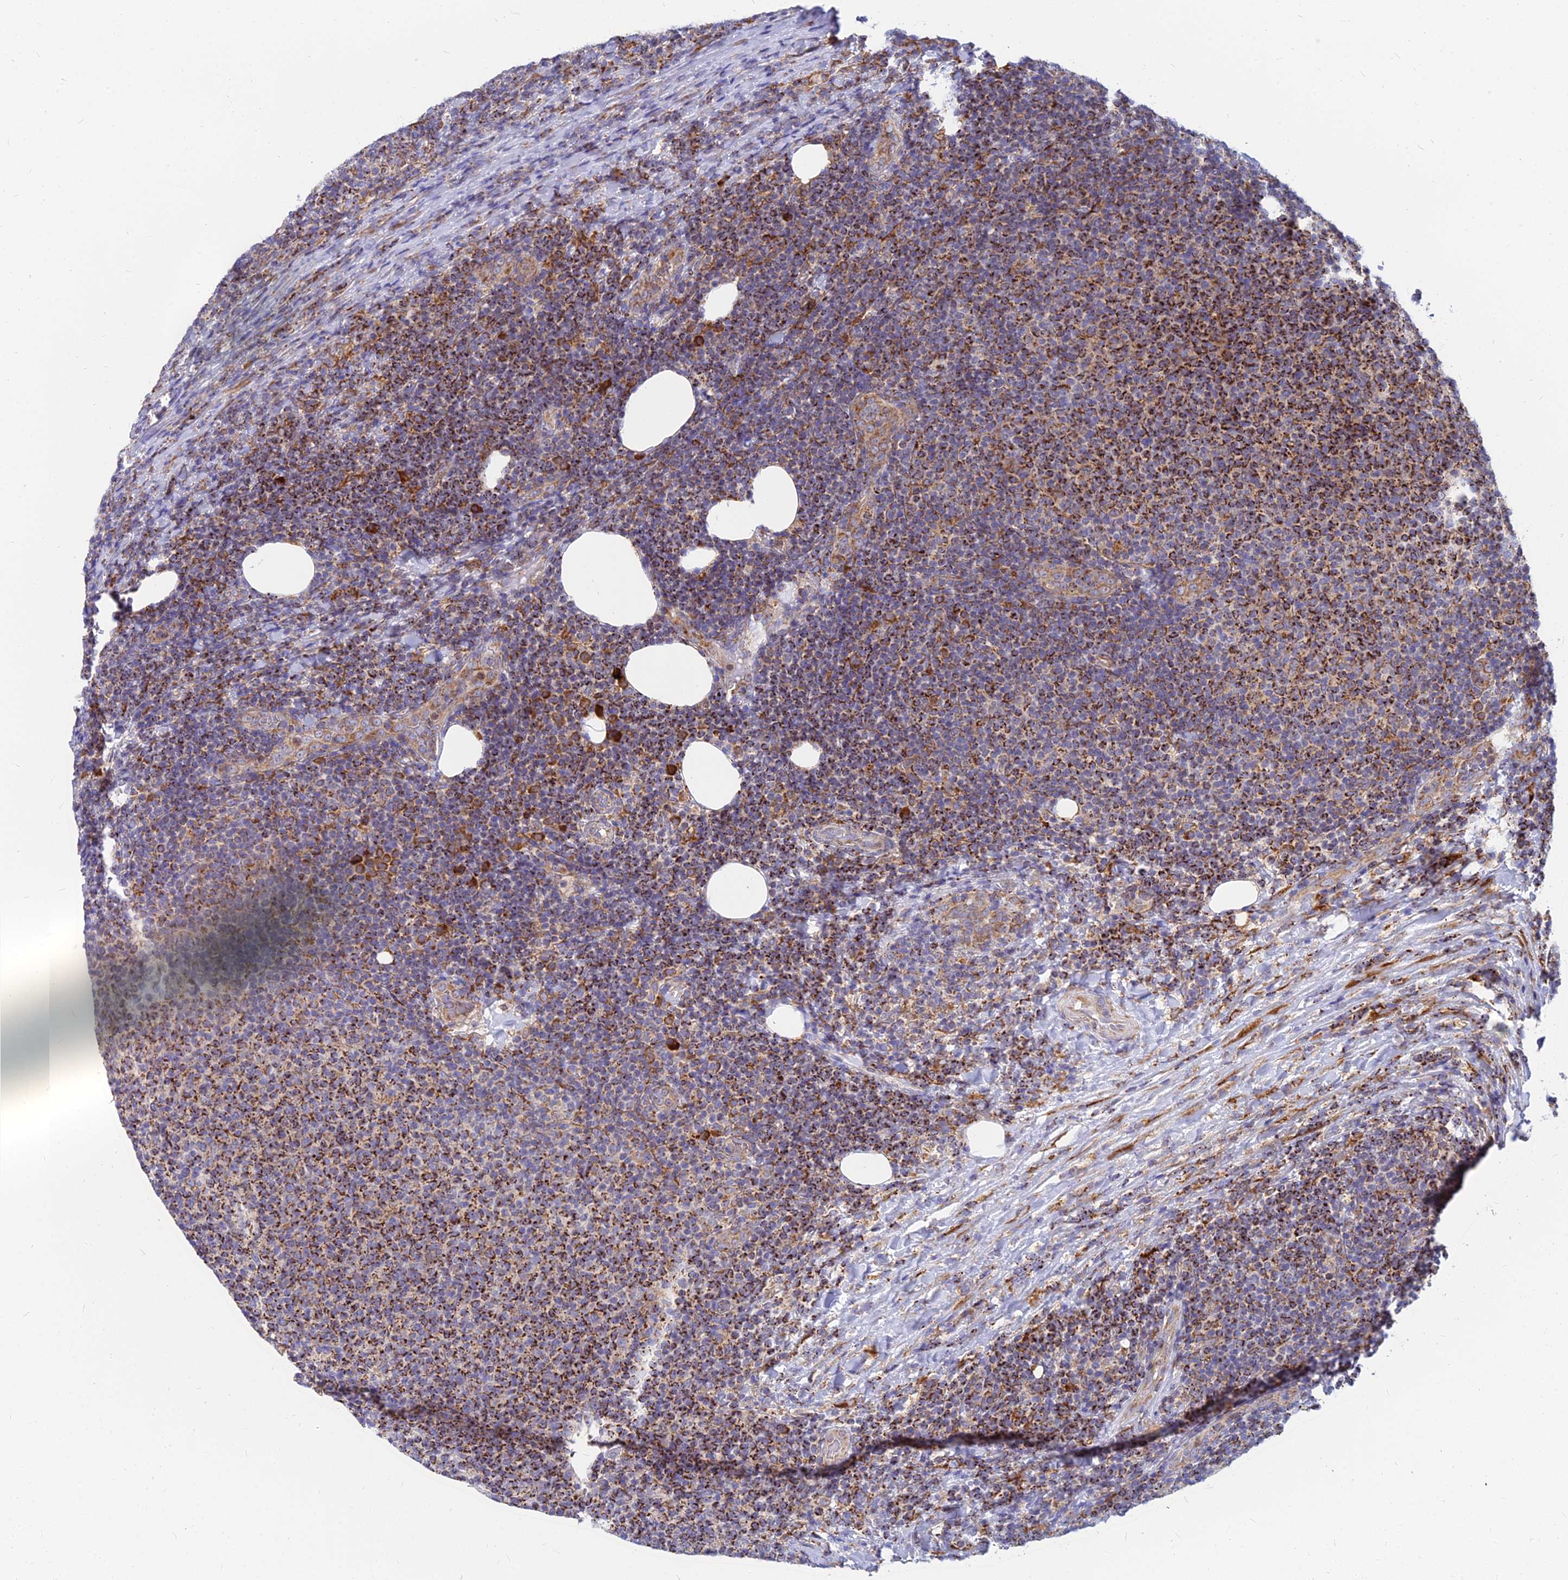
{"staining": {"intensity": "strong", "quantity": ">75%", "location": "cytoplasmic/membranous"}, "tissue": "lymphoma", "cell_type": "Tumor cells", "image_type": "cancer", "snomed": [{"axis": "morphology", "description": "Malignant lymphoma, non-Hodgkin's type, Low grade"}, {"axis": "topography", "description": "Lymph node"}], "caption": "Lymphoma stained with DAB (3,3'-diaminobenzidine) immunohistochemistry (IHC) displays high levels of strong cytoplasmic/membranous expression in approximately >75% of tumor cells.", "gene": "CCT6B", "patient": {"sex": "male", "age": 66}}